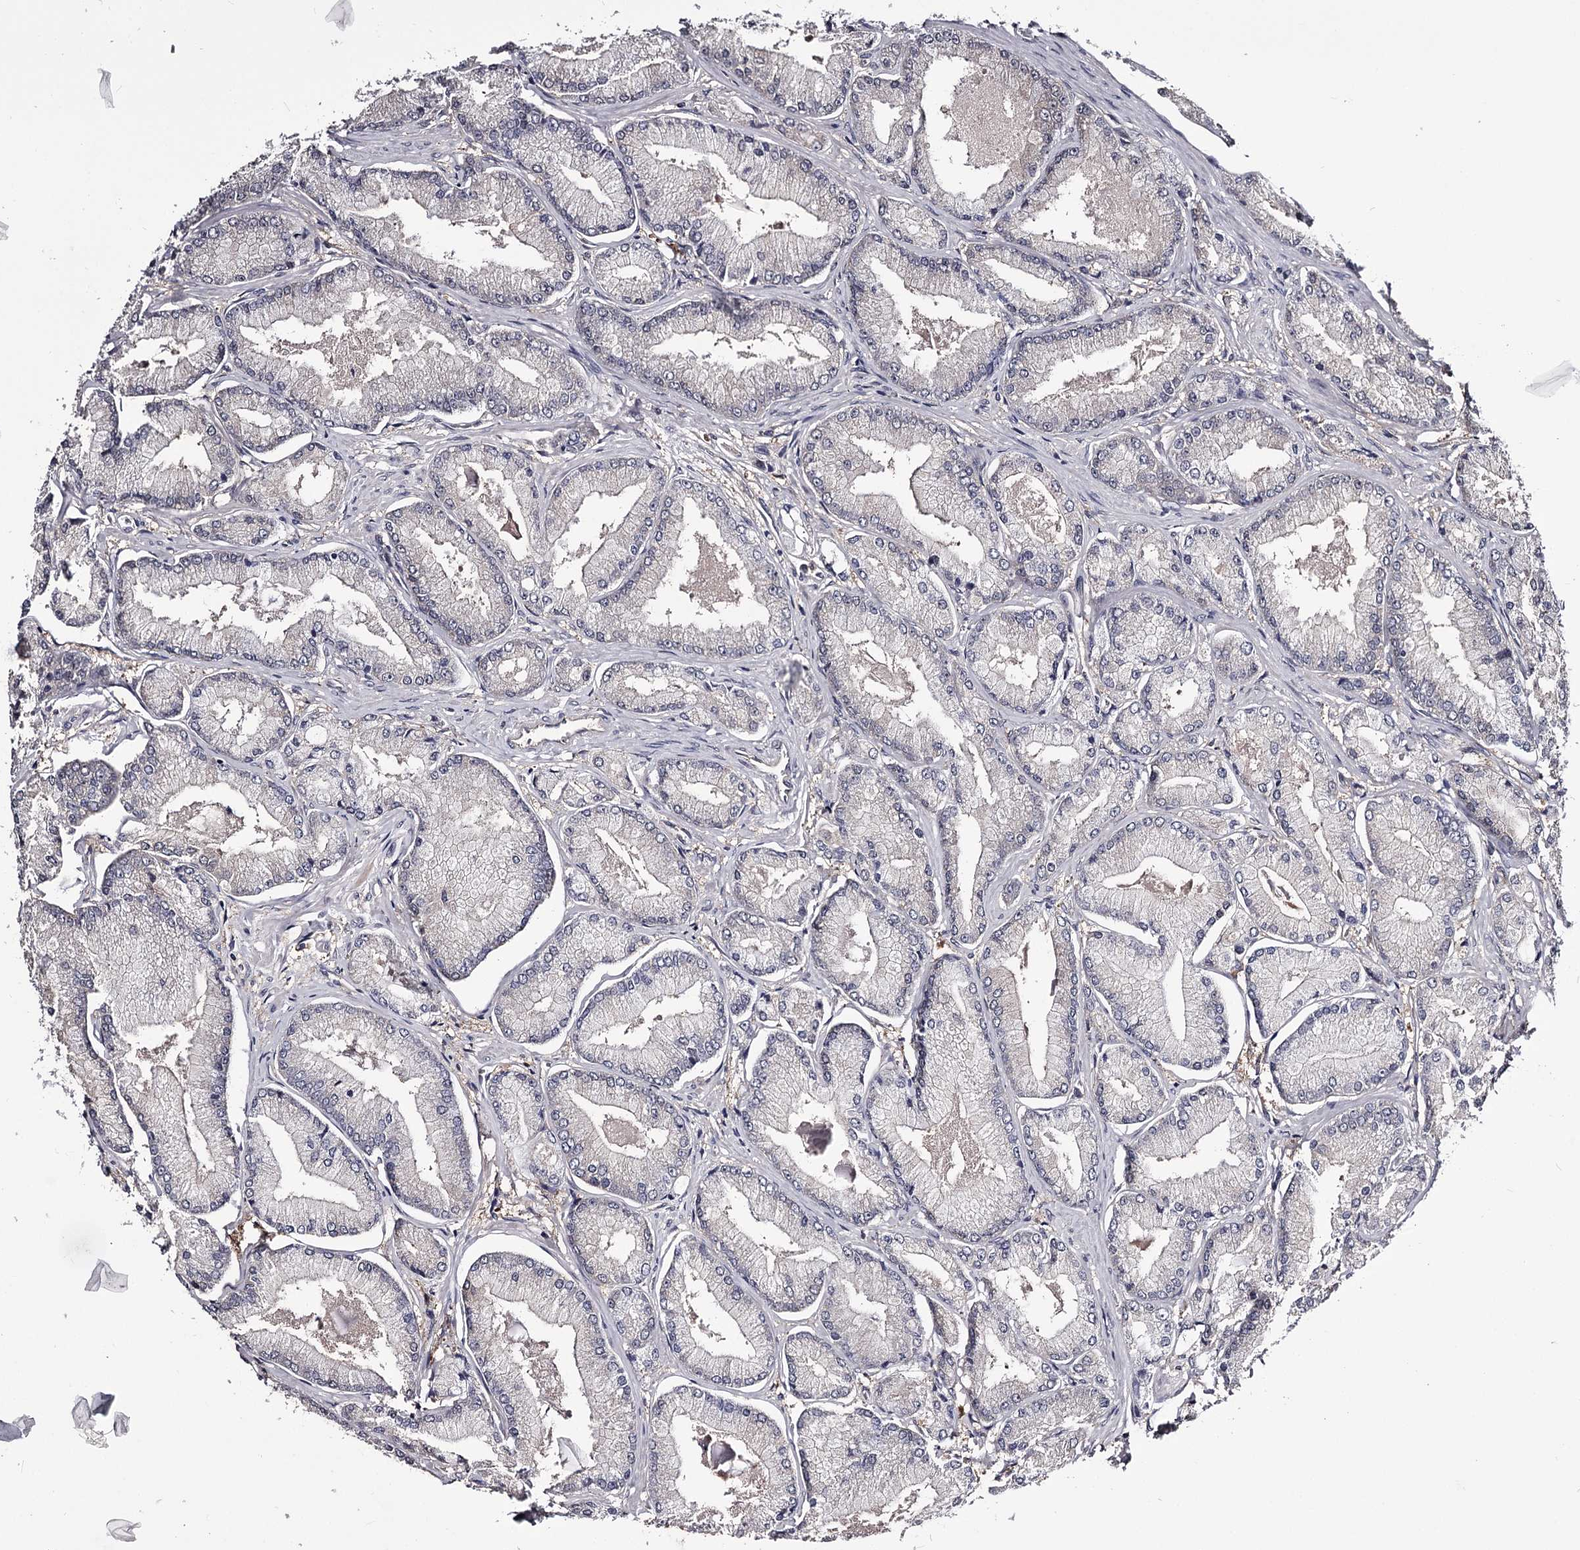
{"staining": {"intensity": "negative", "quantity": "none", "location": "none"}, "tissue": "prostate cancer", "cell_type": "Tumor cells", "image_type": "cancer", "snomed": [{"axis": "morphology", "description": "Adenocarcinoma, Low grade"}, {"axis": "topography", "description": "Prostate"}], "caption": "This photomicrograph is of prostate low-grade adenocarcinoma stained with immunohistochemistry to label a protein in brown with the nuclei are counter-stained blue. There is no positivity in tumor cells.", "gene": "GSTO1", "patient": {"sex": "male", "age": 74}}